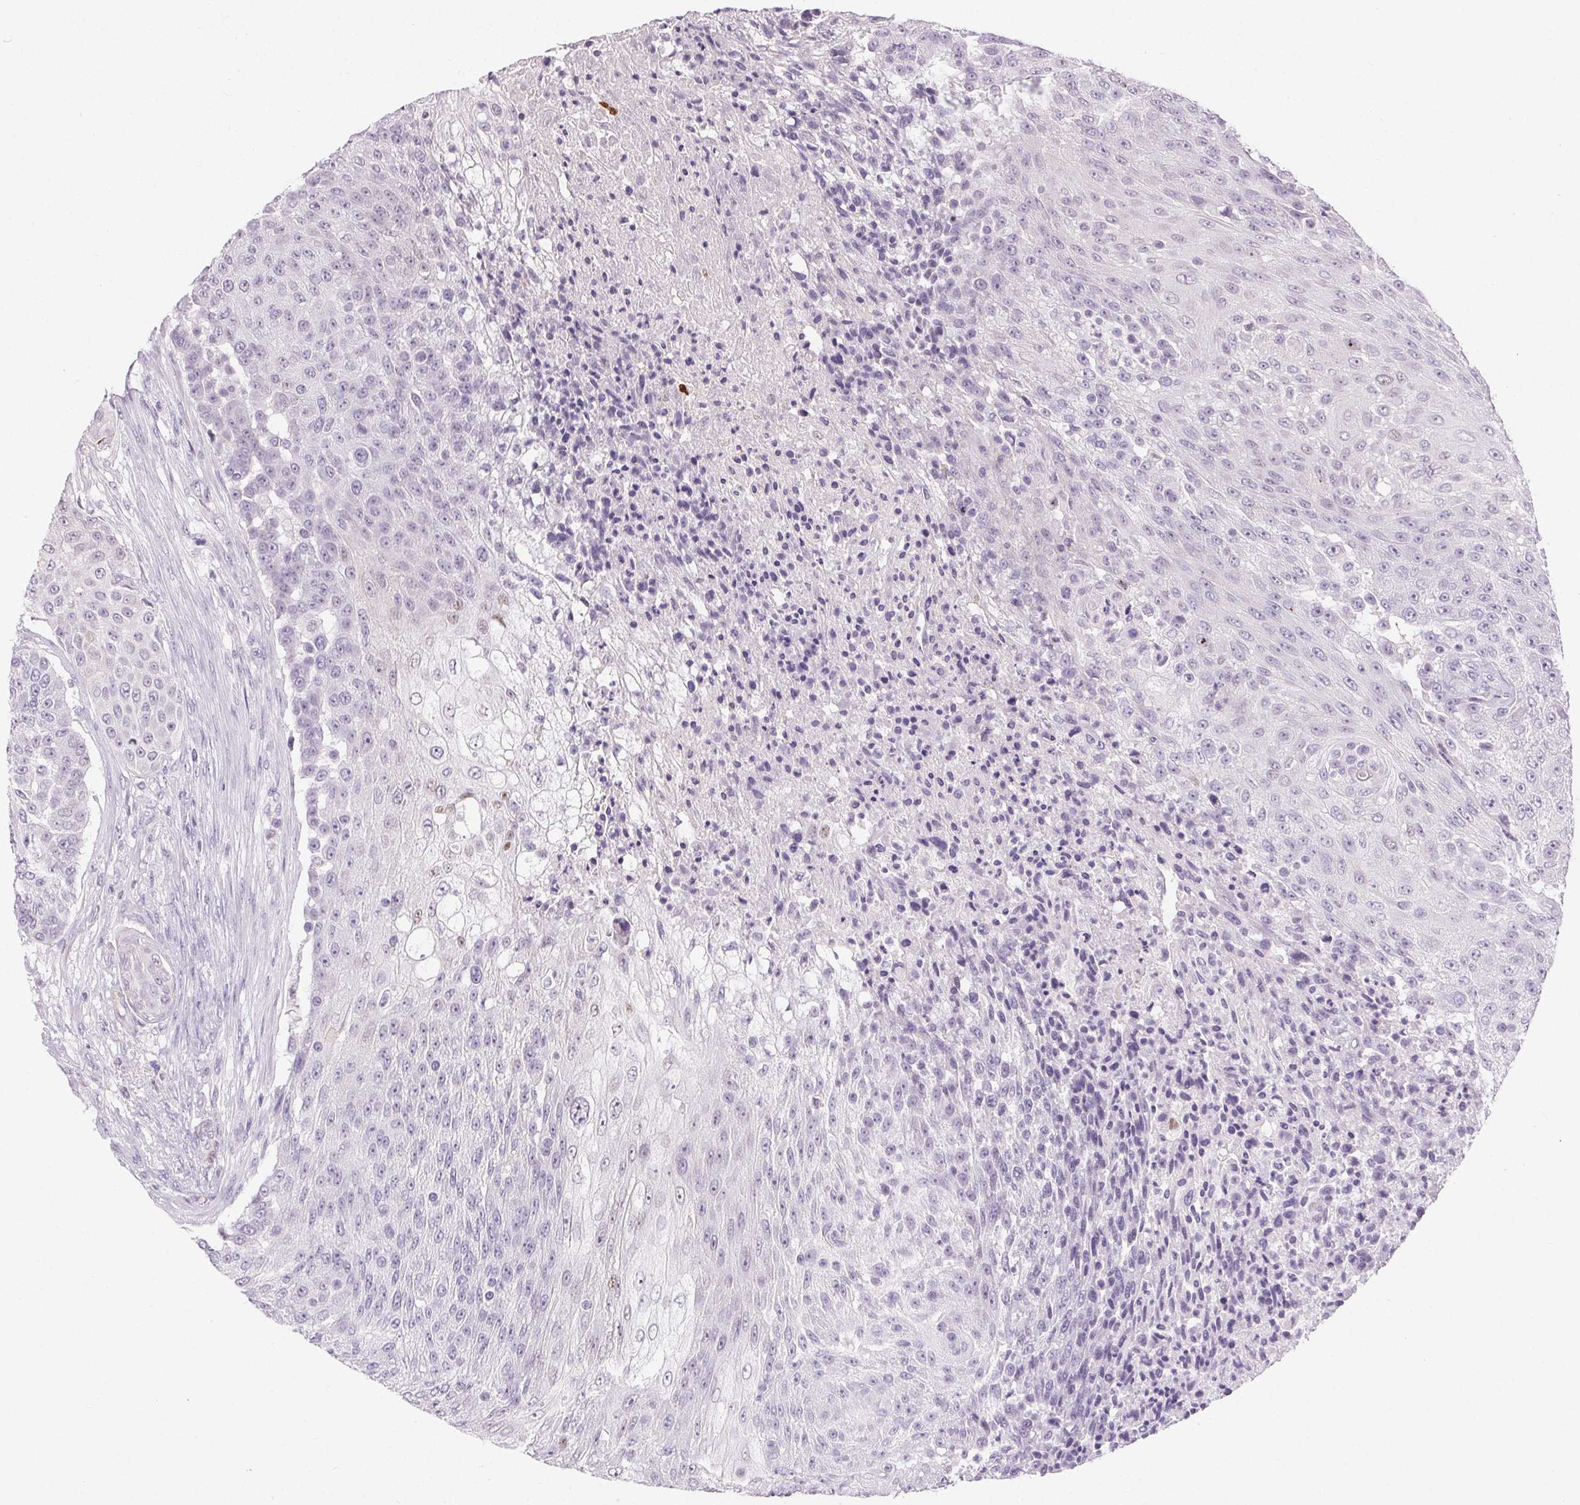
{"staining": {"intensity": "negative", "quantity": "none", "location": "none"}, "tissue": "urothelial cancer", "cell_type": "Tumor cells", "image_type": "cancer", "snomed": [{"axis": "morphology", "description": "Urothelial carcinoma, High grade"}, {"axis": "topography", "description": "Urinary bladder"}], "caption": "The micrograph reveals no staining of tumor cells in urothelial cancer.", "gene": "RPGRIP1", "patient": {"sex": "female", "age": 63}}